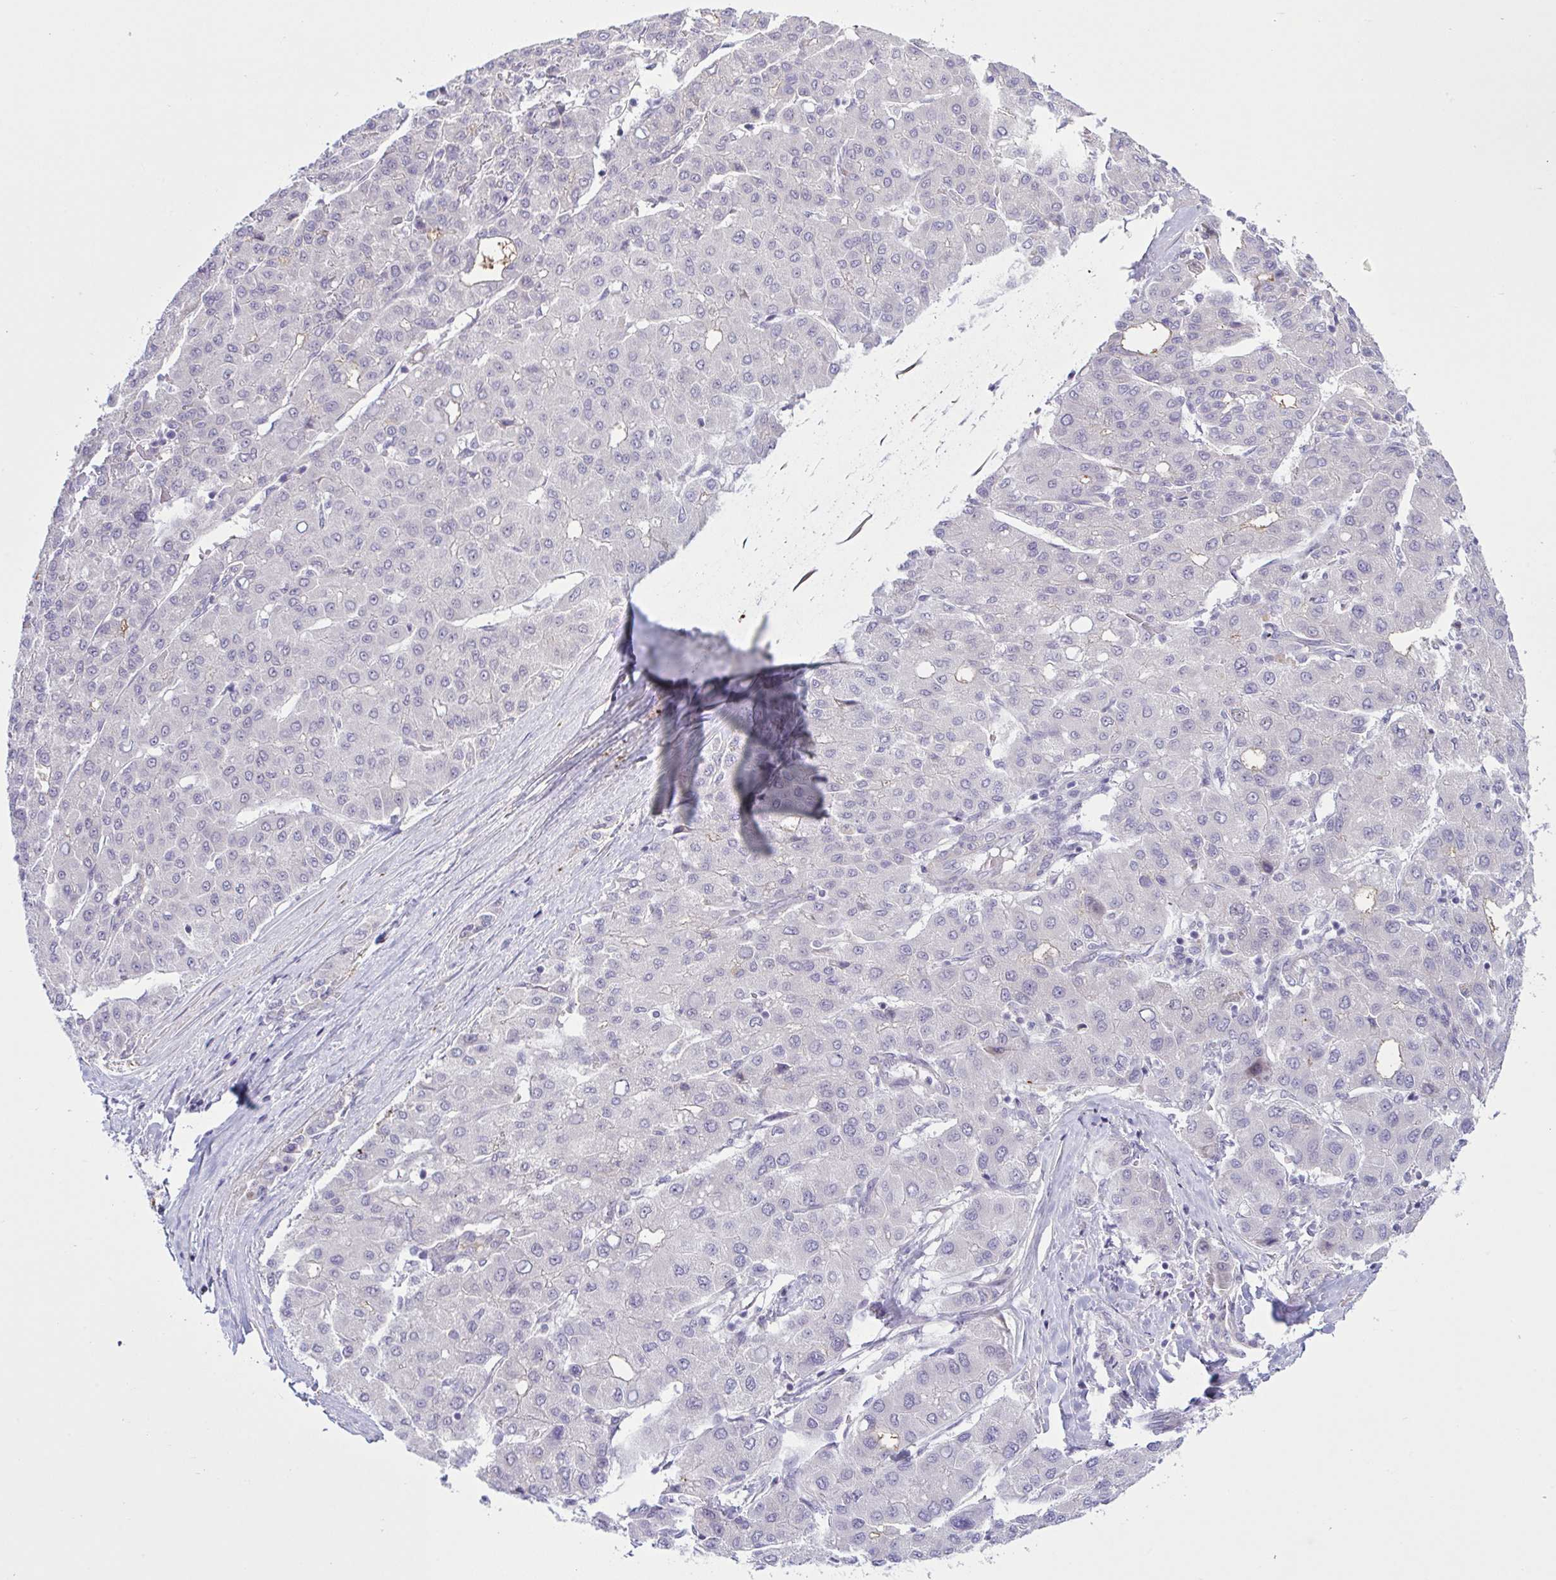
{"staining": {"intensity": "strong", "quantity": "<25%", "location": "cytoplasmic/membranous"}, "tissue": "liver cancer", "cell_type": "Tumor cells", "image_type": "cancer", "snomed": [{"axis": "morphology", "description": "Carcinoma, Hepatocellular, NOS"}, {"axis": "topography", "description": "Liver"}], "caption": "Hepatocellular carcinoma (liver) stained with a brown dye reveals strong cytoplasmic/membranous positive positivity in approximately <25% of tumor cells.", "gene": "SYNPO2L", "patient": {"sex": "male", "age": 65}}